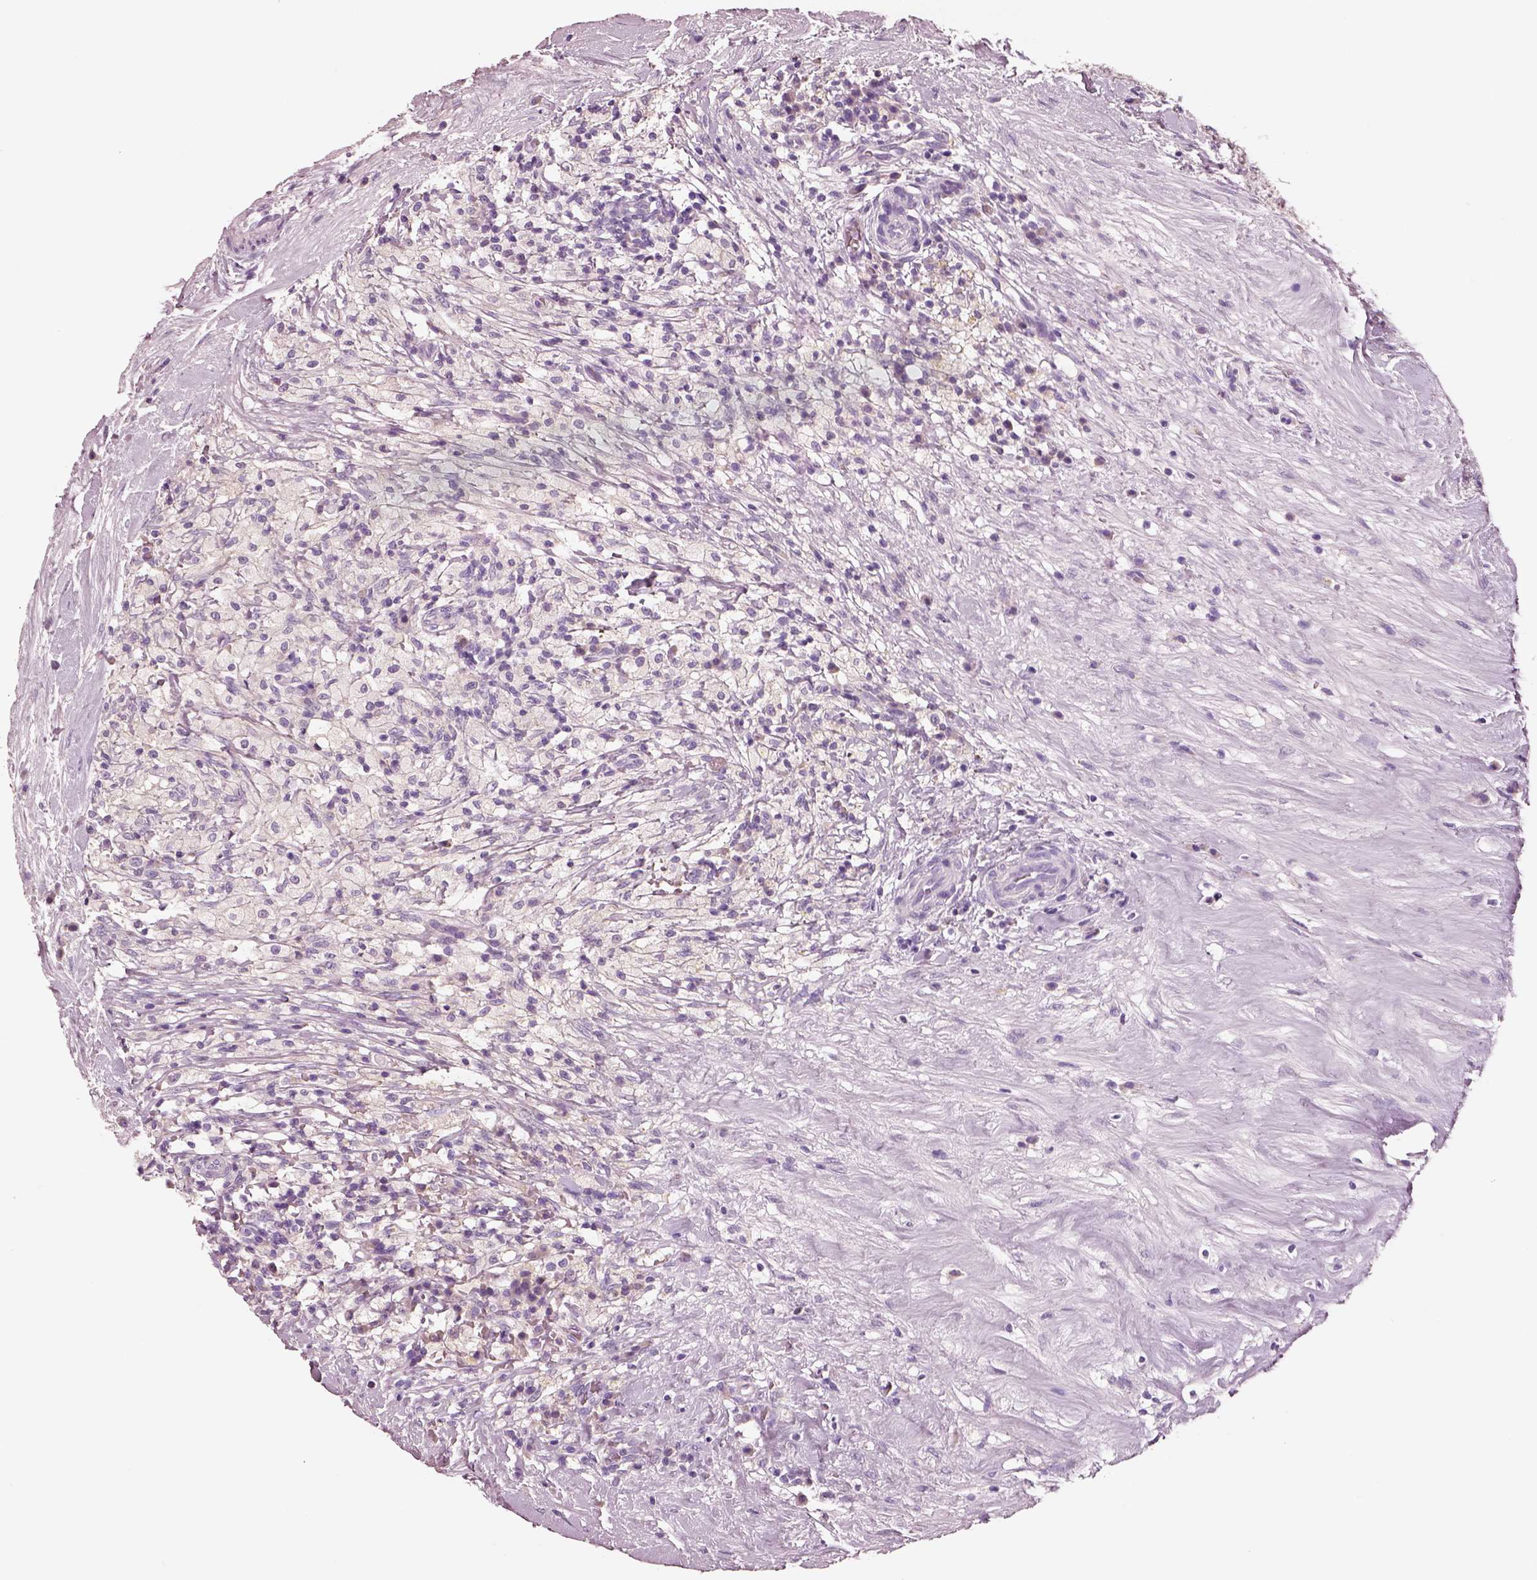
{"staining": {"intensity": "negative", "quantity": "none", "location": "none"}, "tissue": "testis cancer", "cell_type": "Tumor cells", "image_type": "cancer", "snomed": [{"axis": "morphology", "description": "Necrosis, NOS"}, {"axis": "morphology", "description": "Carcinoma, Embryonal, NOS"}, {"axis": "topography", "description": "Testis"}], "caption": "The photomicrograph exhibits no significant positivity in tumor cells of testis cancer (embryonal carcinoma). (DAB immunohistochemistry (IHC), high magnification).", "gene": "ELSPBP1", "patient": {"sex": "male", "age": 19}}